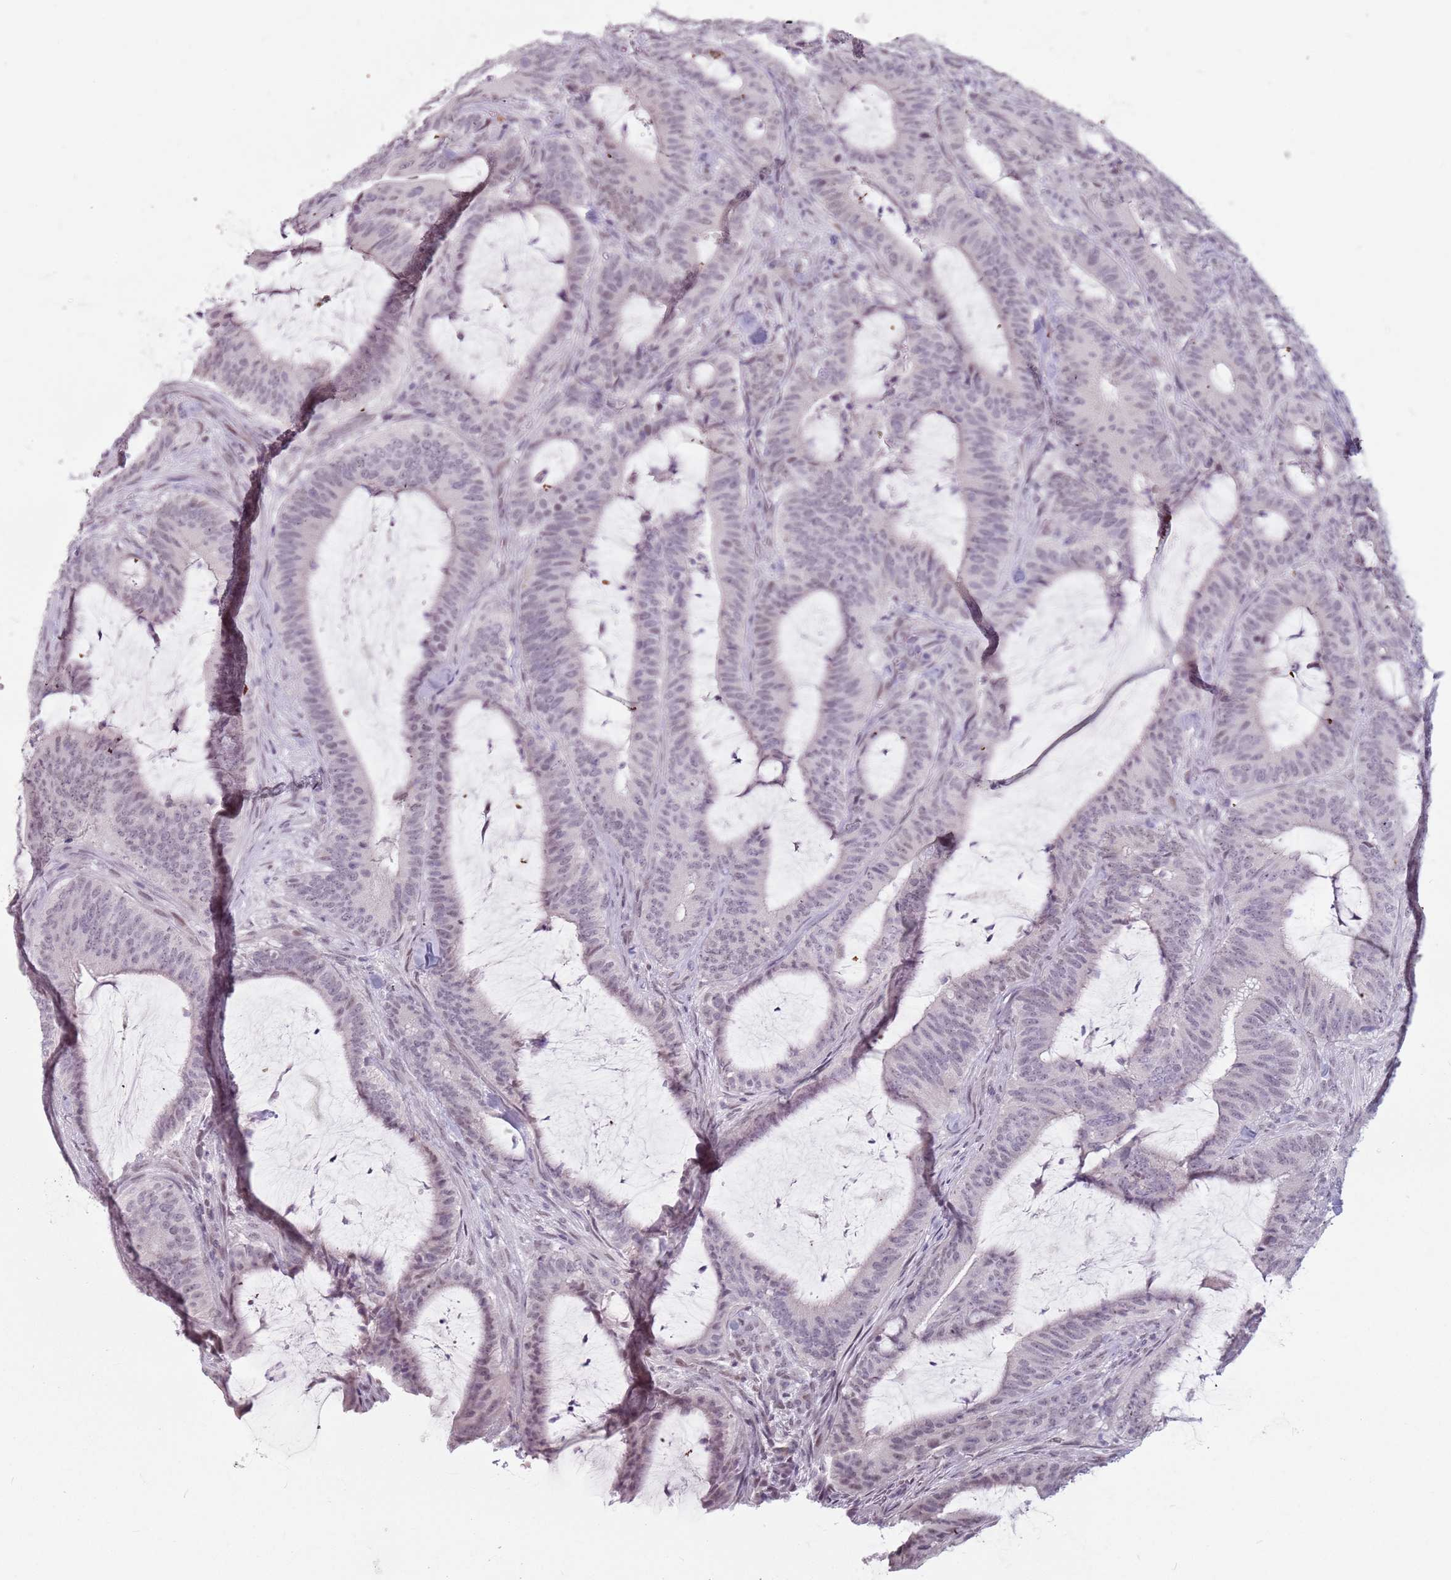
{"staining": {"intensity": "weak", "quantity": "<25%", "location": "nuclear"}, "tissue": "colorectal cancer", "cell_type": "Tumor cells", "image_type": "cancer", "snomed": [{"axis": "morphology", "description": "Adenocarcinoma, NOS"}, {"axis": "topography", "description": "Colon"}], "caption": "A high-resolution image shows immunohistochemistry staining of colorectal cancer, which reveals no significant positivity in tumor cells.", "gene": "PTCHD1", "patient": {"sex": "female", "age": 43}}